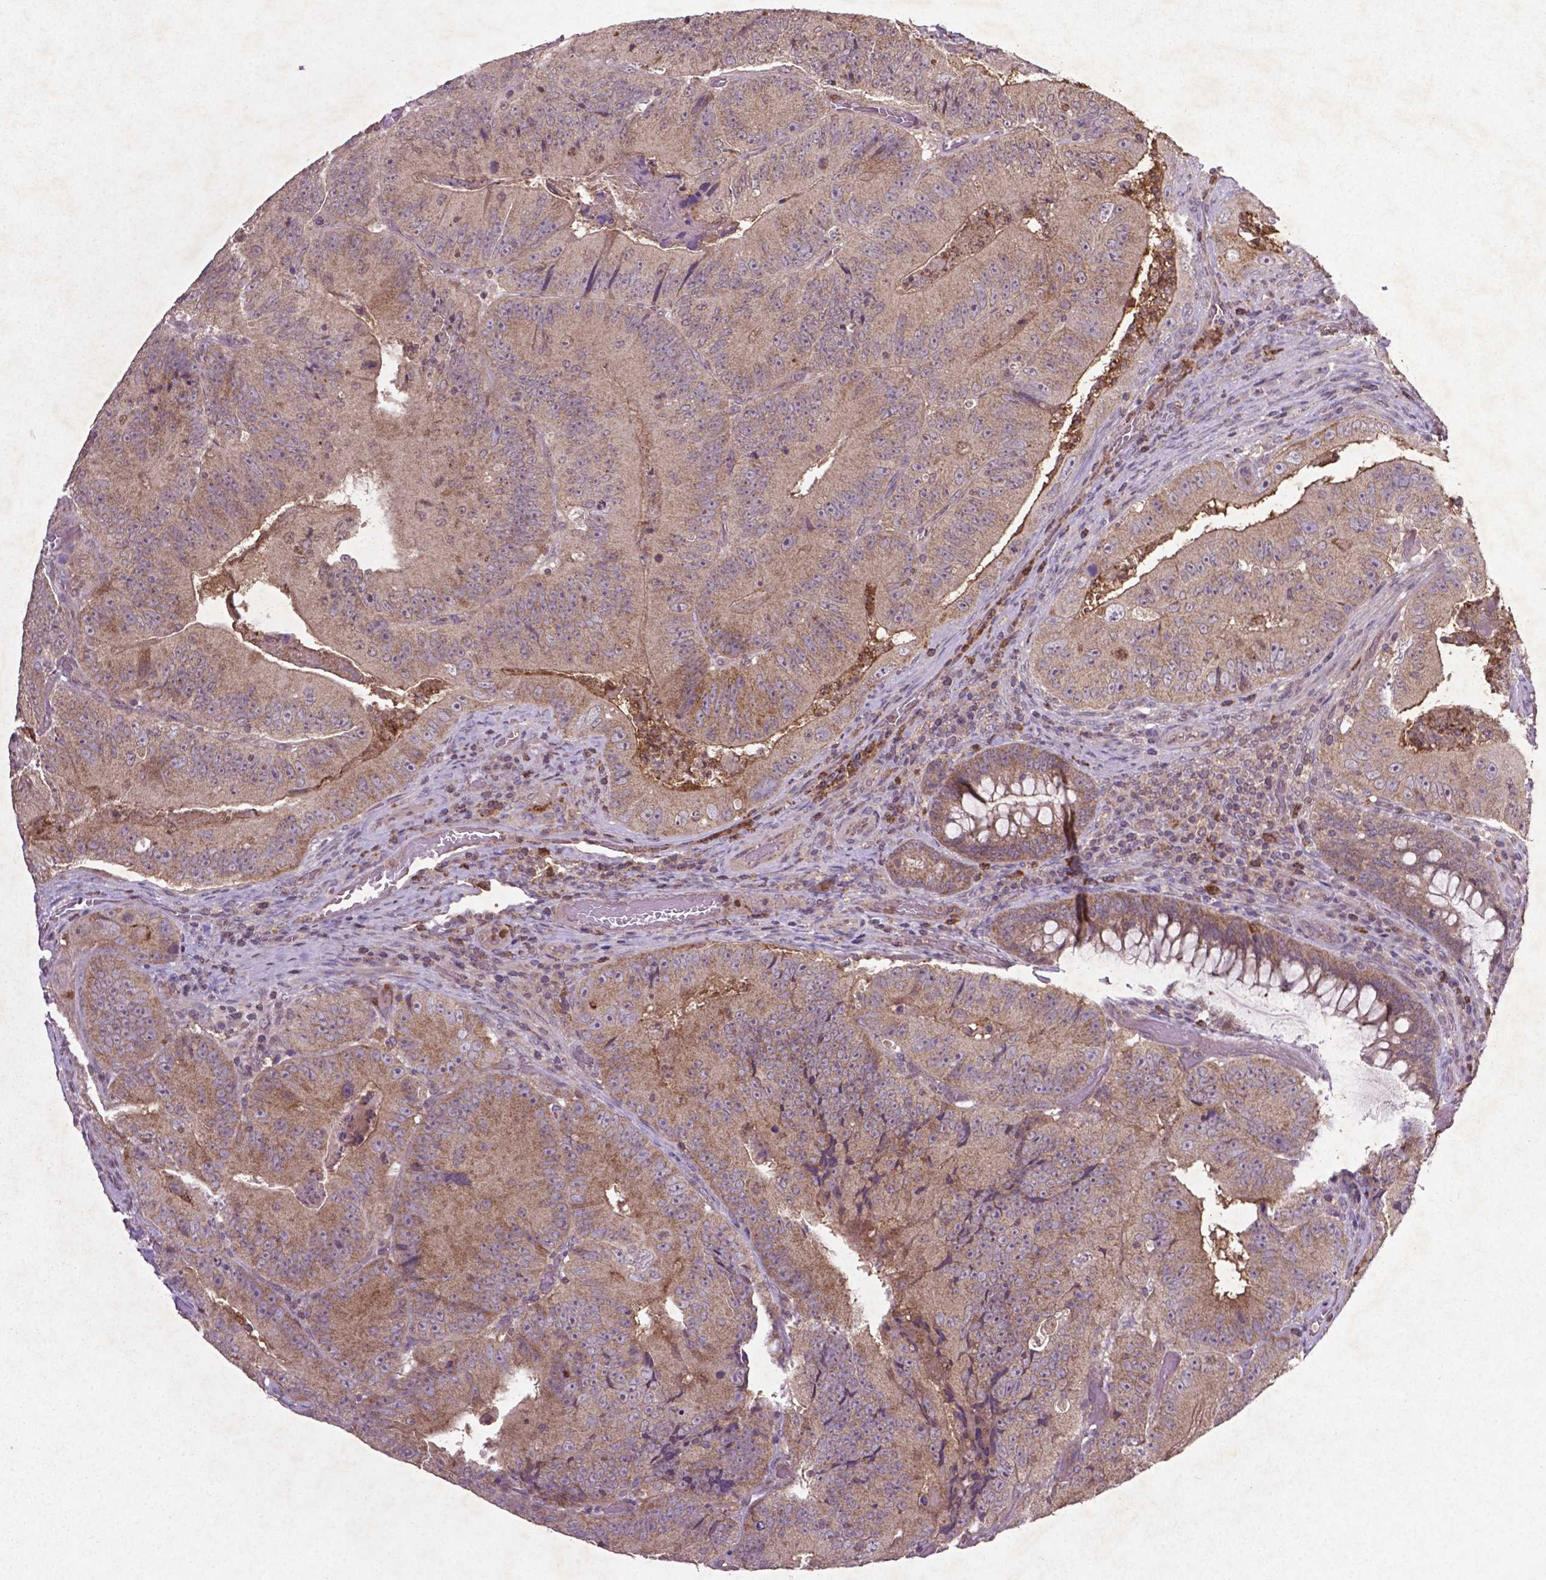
{"staining": {"intensity": "moderate", "quantity": ">75%", "location": "cytoplasmic/membranous"}, "tissue": "colorectal cancer", "cell_type": "Tumor cells", "image_type": "cancer", "snomed": [{"axis": "morphology", "description": "Adenocarcinoma, NOS"}, {"axis": "topography", "description": "Colon"}], "caption": "Colorectal cancer stained with a protein marker reveals moderate staining in tumor cells.", "gene": "MTOR", "patient": {"sex": "female", "age": 86}}